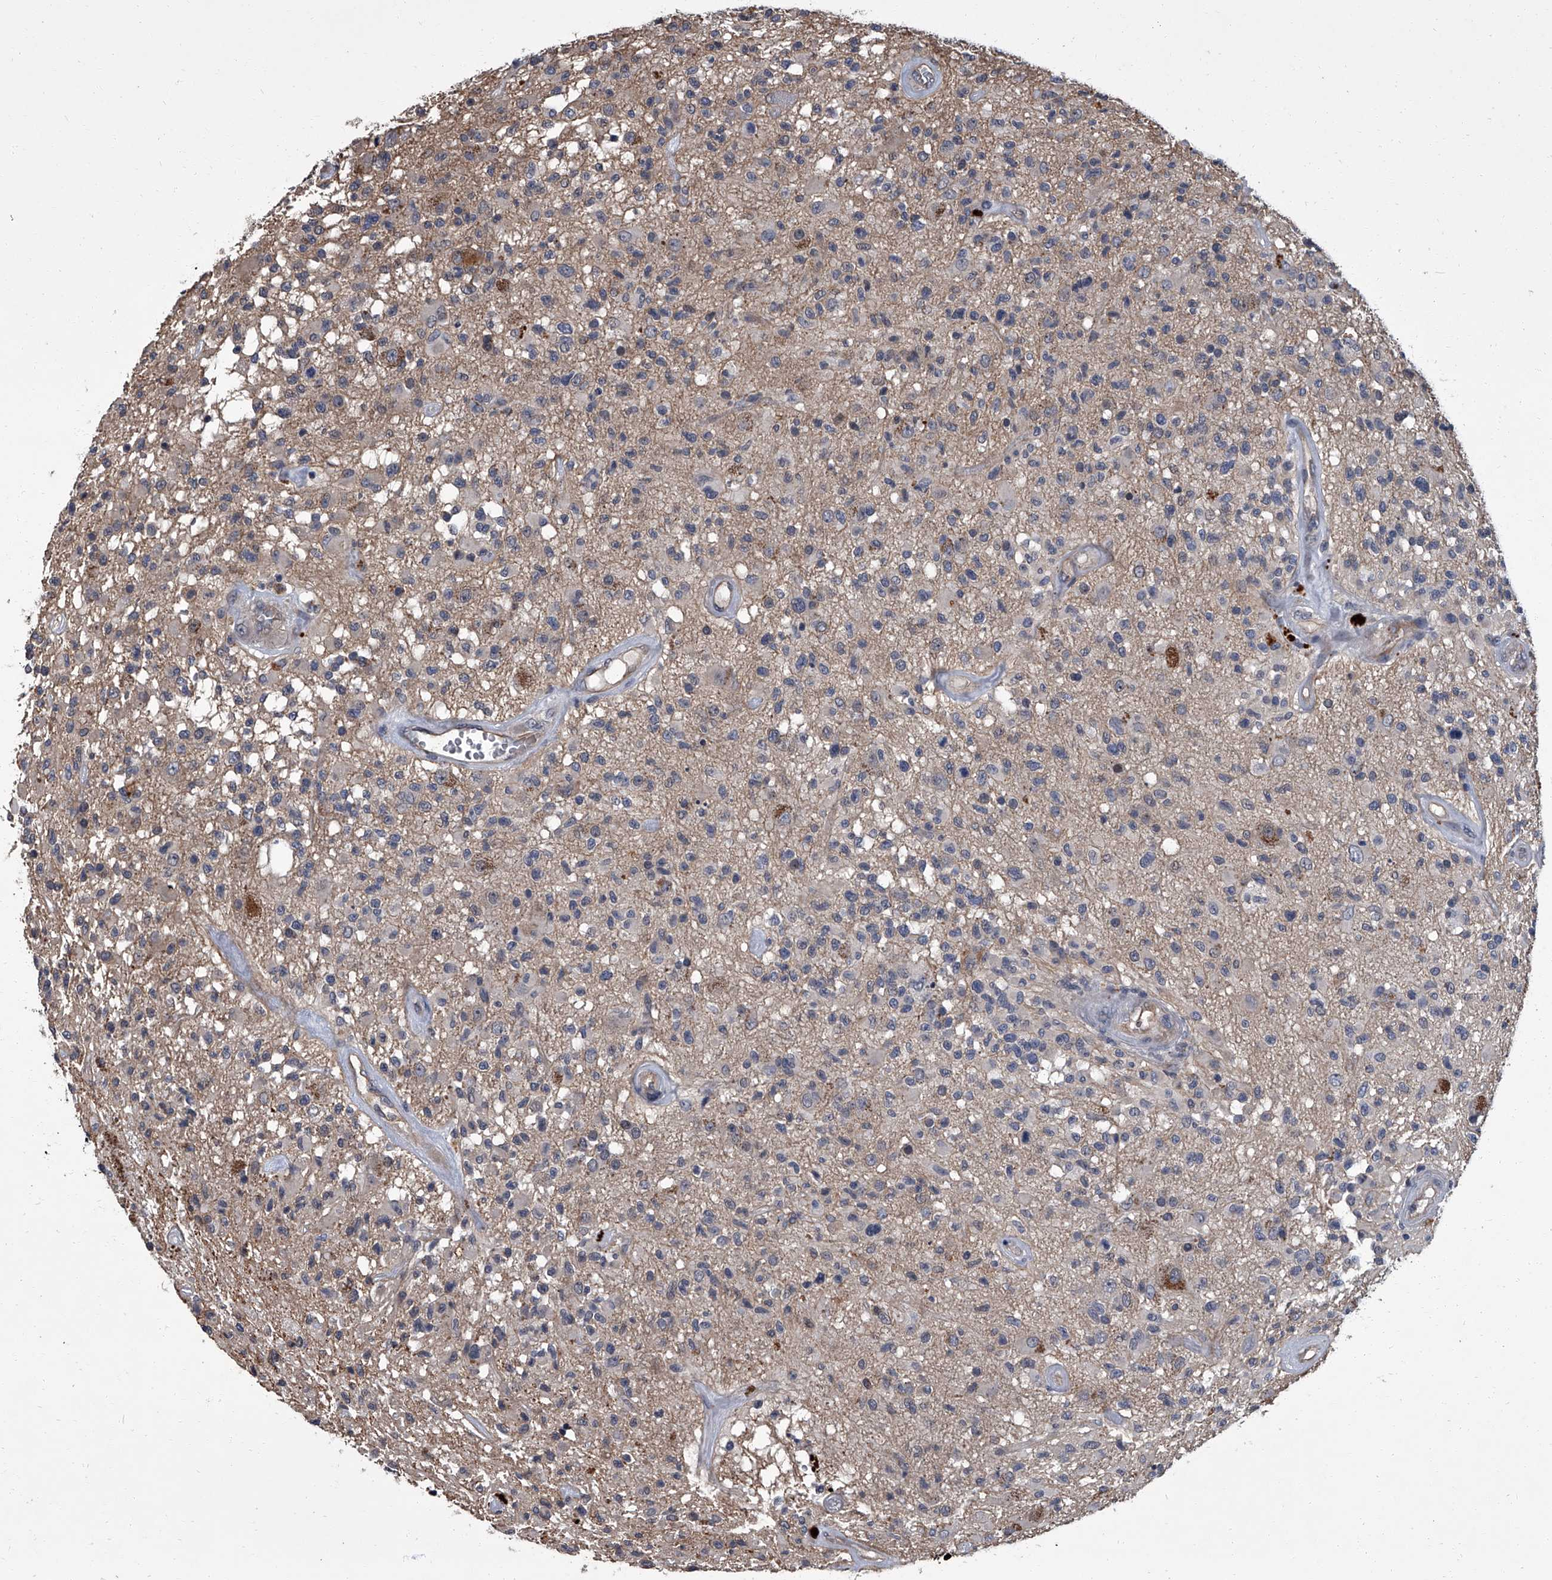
{"staining": {"intensity": "negative", "quantity": "none", "location": "none"}, "tissue": "glioma", "cell_type": "Tumor cells", "image_type": "cancer", "snomed": [{"axis": "morphology", "description": "Glioma, malignant, High grade"}, {"axis": "morphology", "description": "Glioblastoma, NOS"}, {"axis": "topography", "description": "Brain"}], "caption": "Immunohistochemistry photomicrograph of human glioblastoma stained for a protein (brown), which displays no staining in tumor cells.", "gene": "SIRT4", "patient": {"sex": "male", "age": 60}}